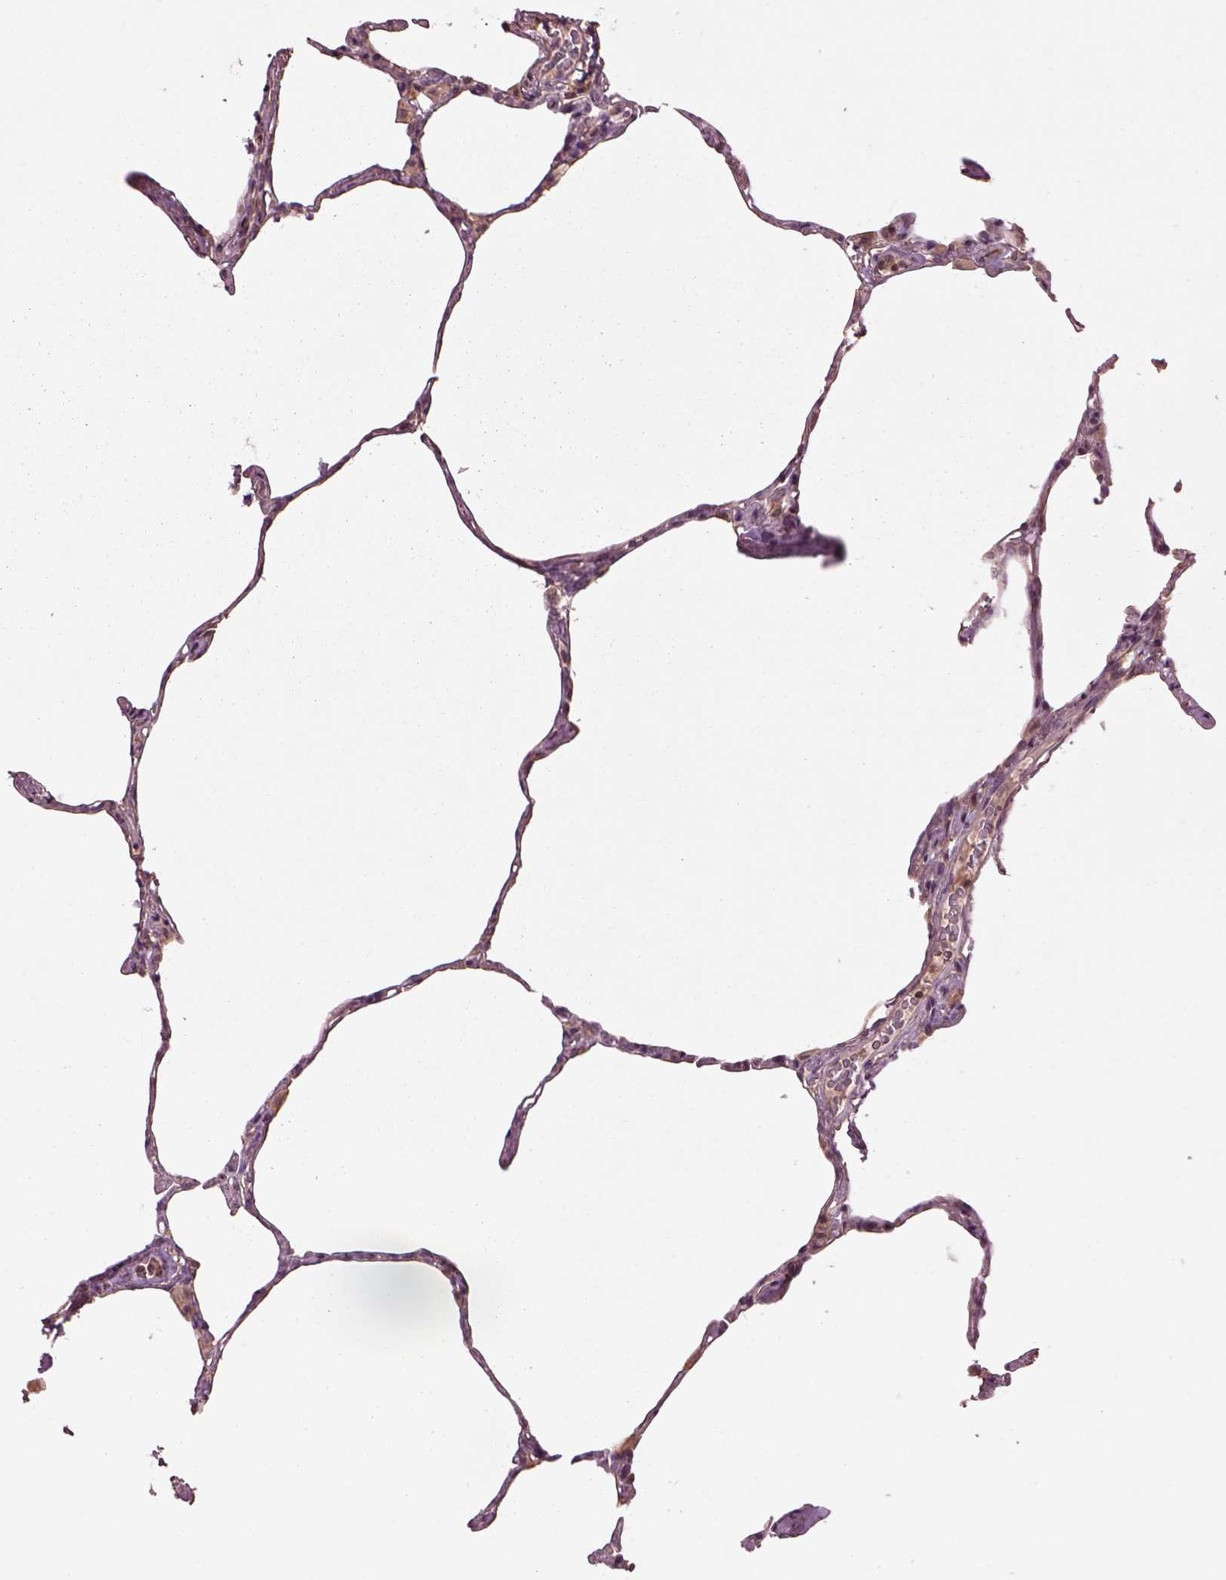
{"staining": {"intensity": "weak", "quantity": "25%-75%", "location": "cytoplasmic/membranous"}, "tissue": "lung", "cell_type": "Alveolar cells", "image_type": "normal", "snomed": [{"axis": "morphology", "description": "Normal tissue, NOS"}, {"axis": "topography", "description": "Lung"}], "caption": "Lung stained with DAB immunohistochemistry (IHC) exhibits low levels of weak cytoplasmic/membranous staining in approximately 25%-75% of alveolar cells.", "gene": "MTHFS", "patient": {"sex": "male", "age": 65}}